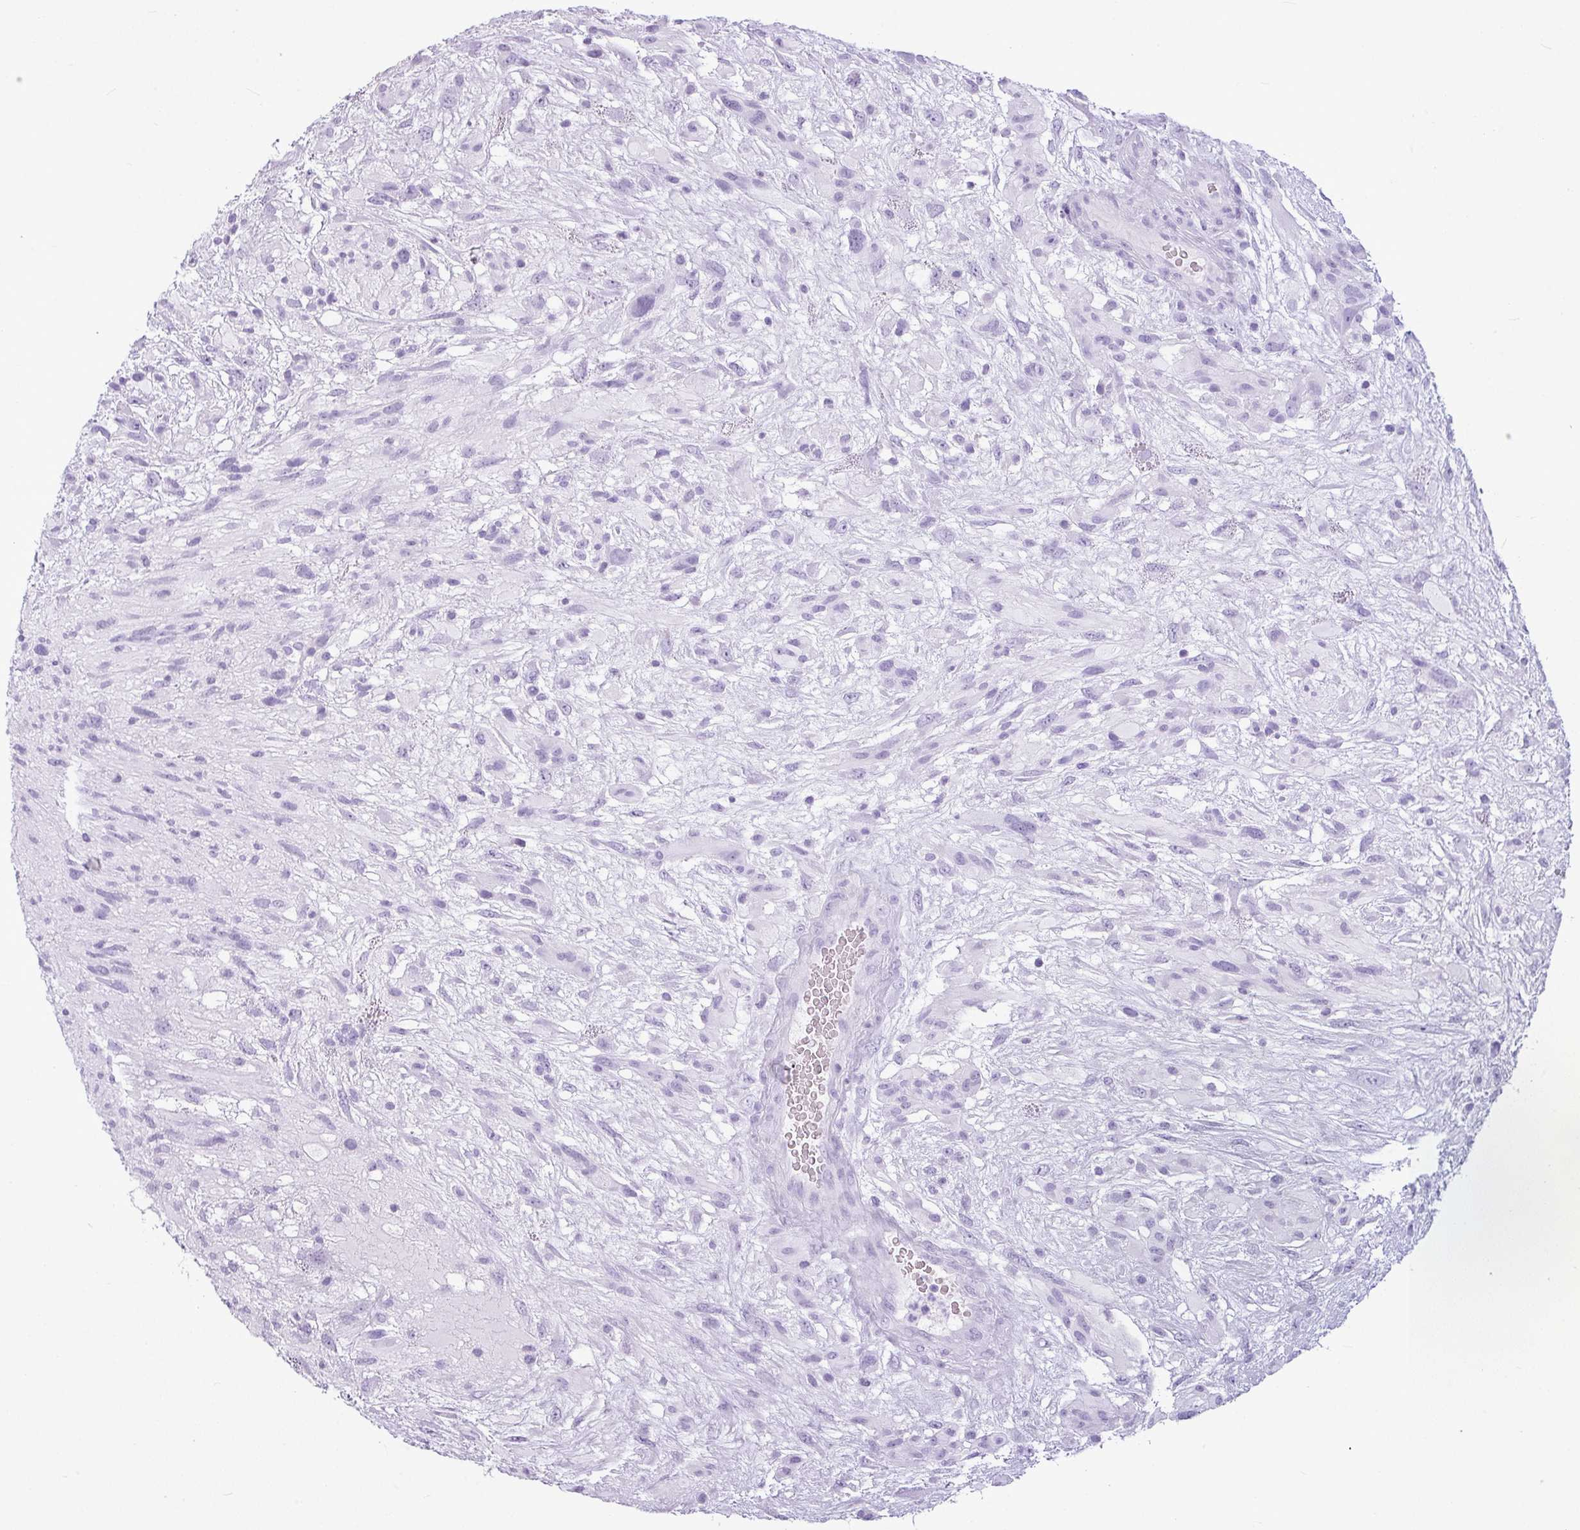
{"staining": {"intensity": "negative", "quantity": "none", "location": "none"}, "tissue": "glioma", "cell_type": "Tumor cells", "image_type": "cancer", "snomed": [{"axis": "morphology", "description": "Glioma, malignant, High grade"}, {"axis": "topography", "description": "Brain"}], "caption": "Malignant high-grade glioma stained for a protein using immunohistochemistry shows no staining tumor cells.", "gene": "AMY1B", "patient": {"sex": "male", "age": 61}}